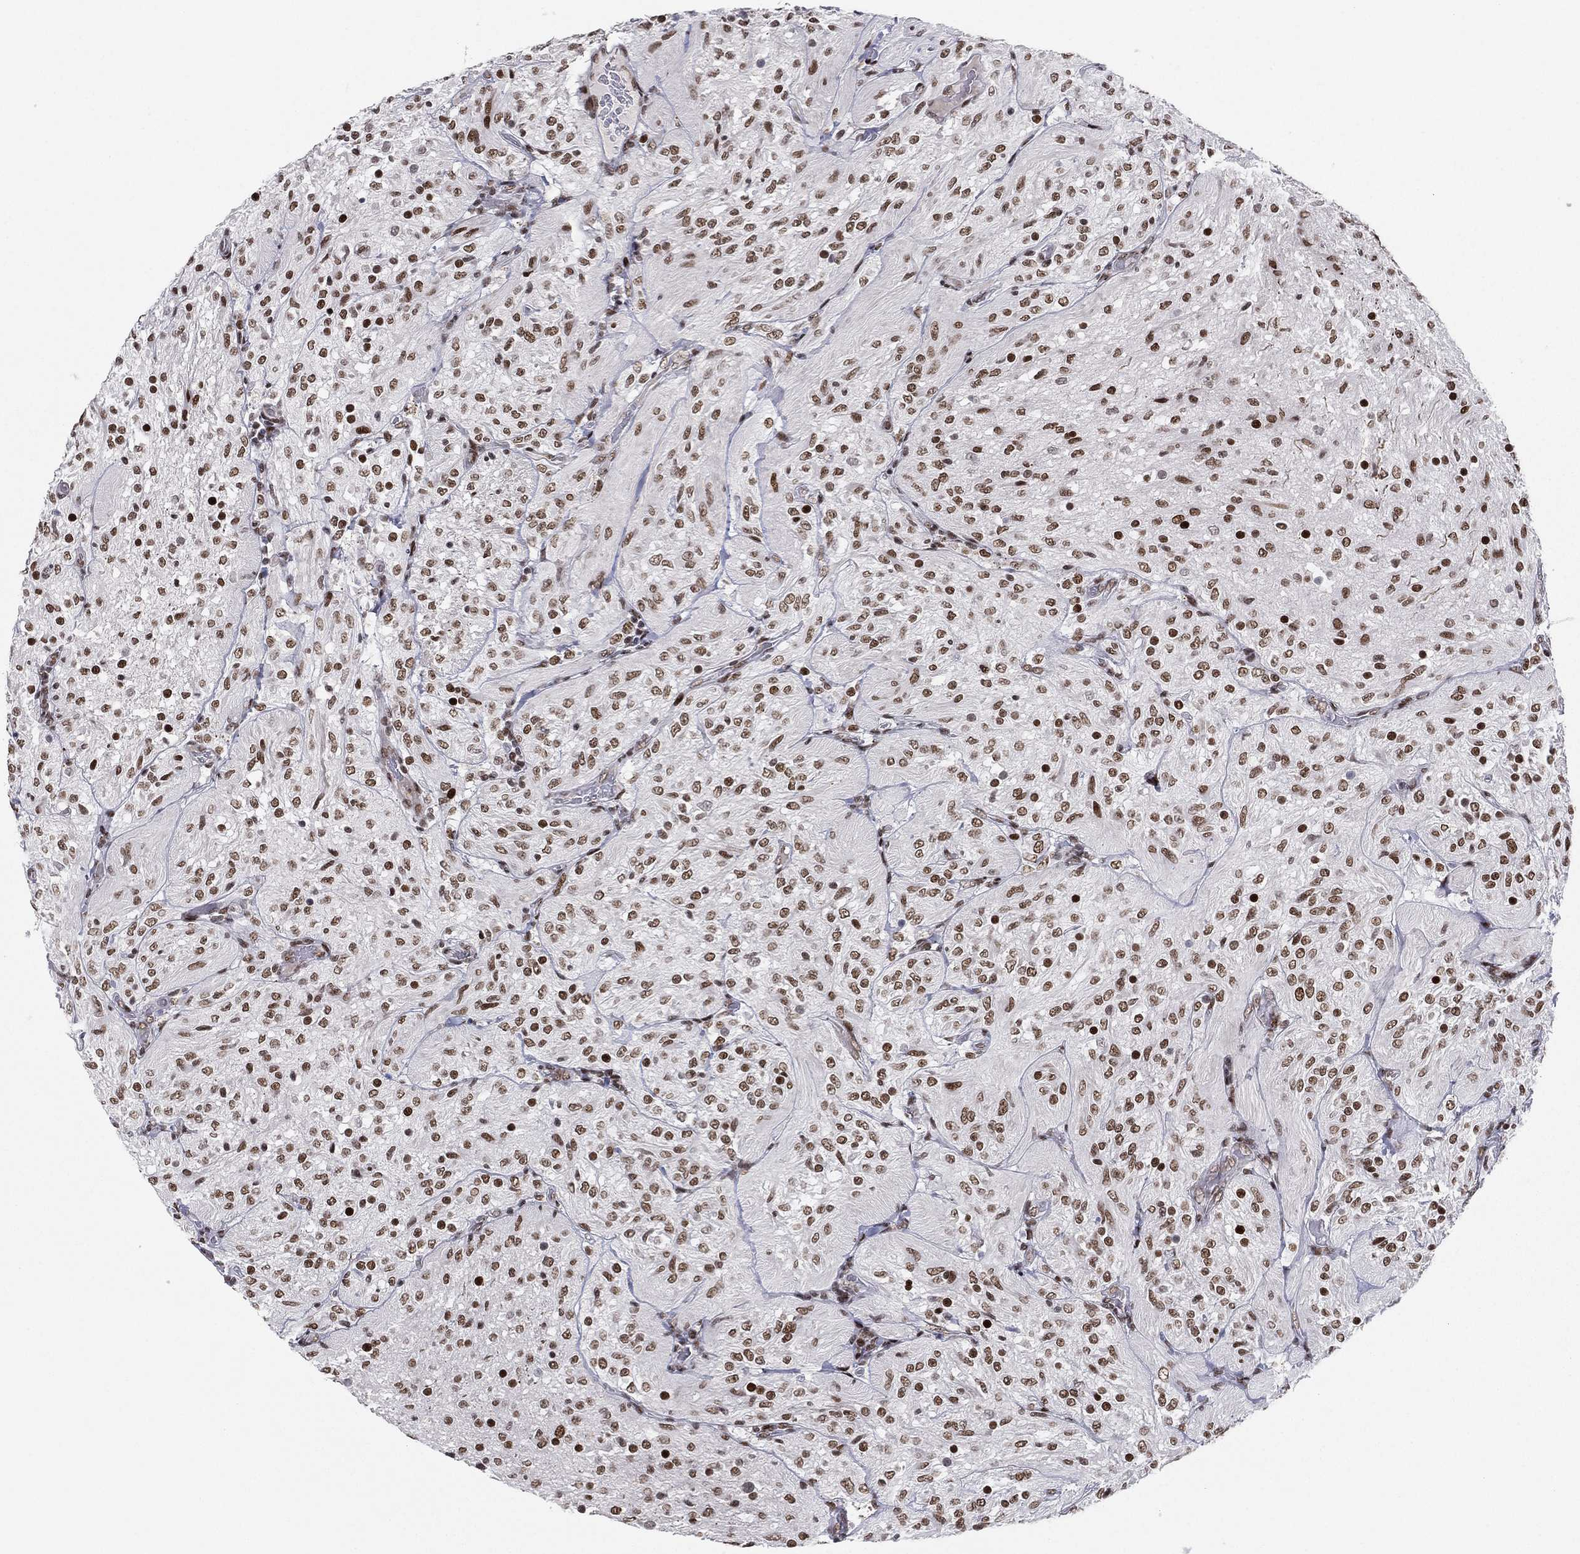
{"staining": {"intensity": "moderate", "quantity": ">75%", "location": "nuclear"}, "tissue": "glioma", "cell_type": "Tumor cells", "image_type": "cancer", "snomed": [{"axis": "morphology", "description": "Glioma, malignant, Low grade"}, {"axis": "topography", "description": "Brain"}], "caption": "Malignant glioma (low-grade) stained for a protein exhibits moderate nuclear positivity in tumor cells.", "gene": "RTF1", "patient": {"sex": "male", "age": 3}}